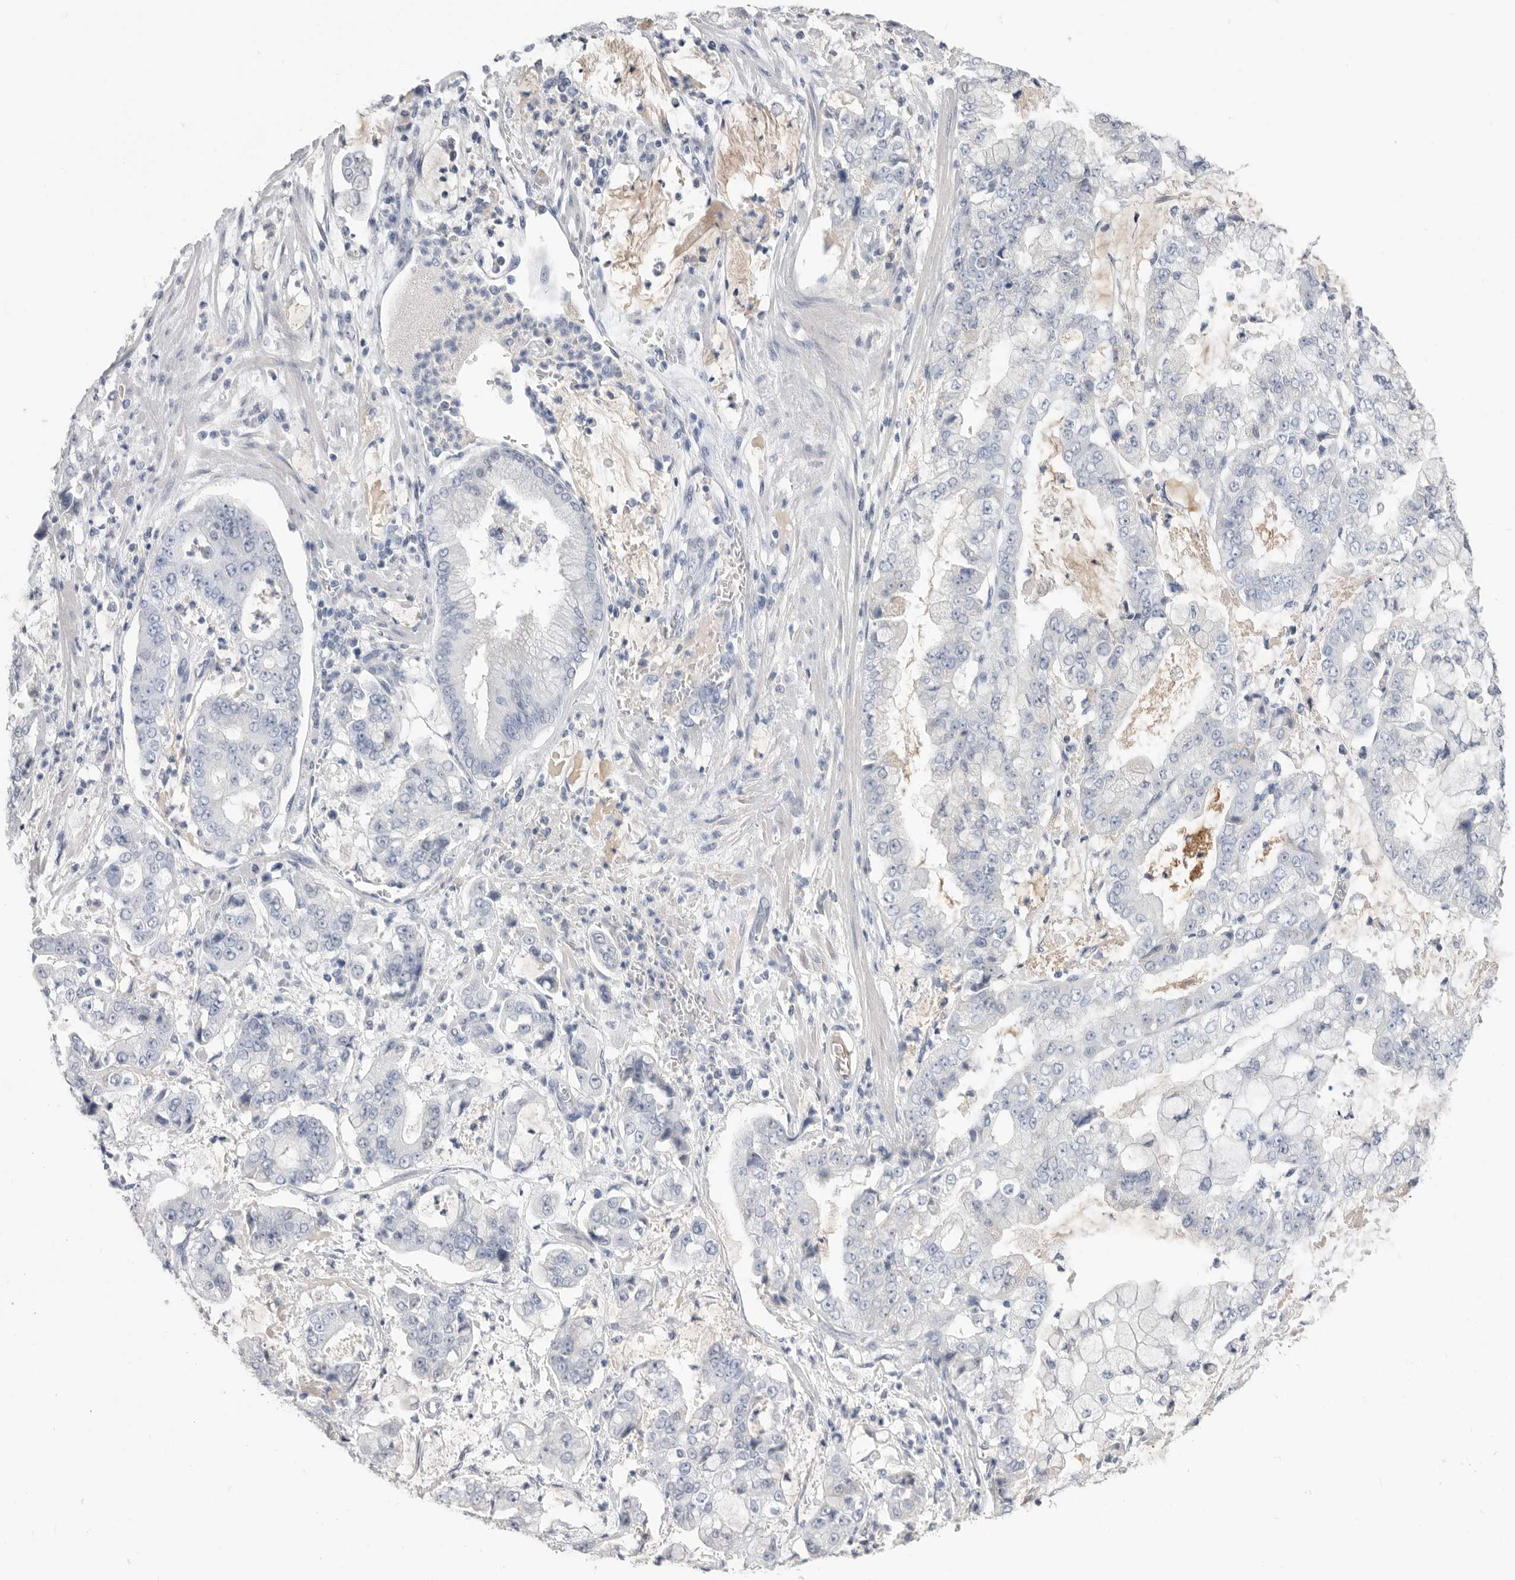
{"staining": {"intensity": "negative", "quantity": "none", "location": "none"}, "tissue": "stomach cancer", "cell_type": "Tumor cells", "image_type": "cancer", "snomed": [{"axis": "morphology", "description": "Adenocarcinoma, NOS"}, {"axis": "topography", "description": "Stomach"}], "caption": "Stomach cancer stained for a protein using IHC exhibits no expression tumor cells.", "gene": "APOA2", "patient": {"sex": "male", "age": 76}}